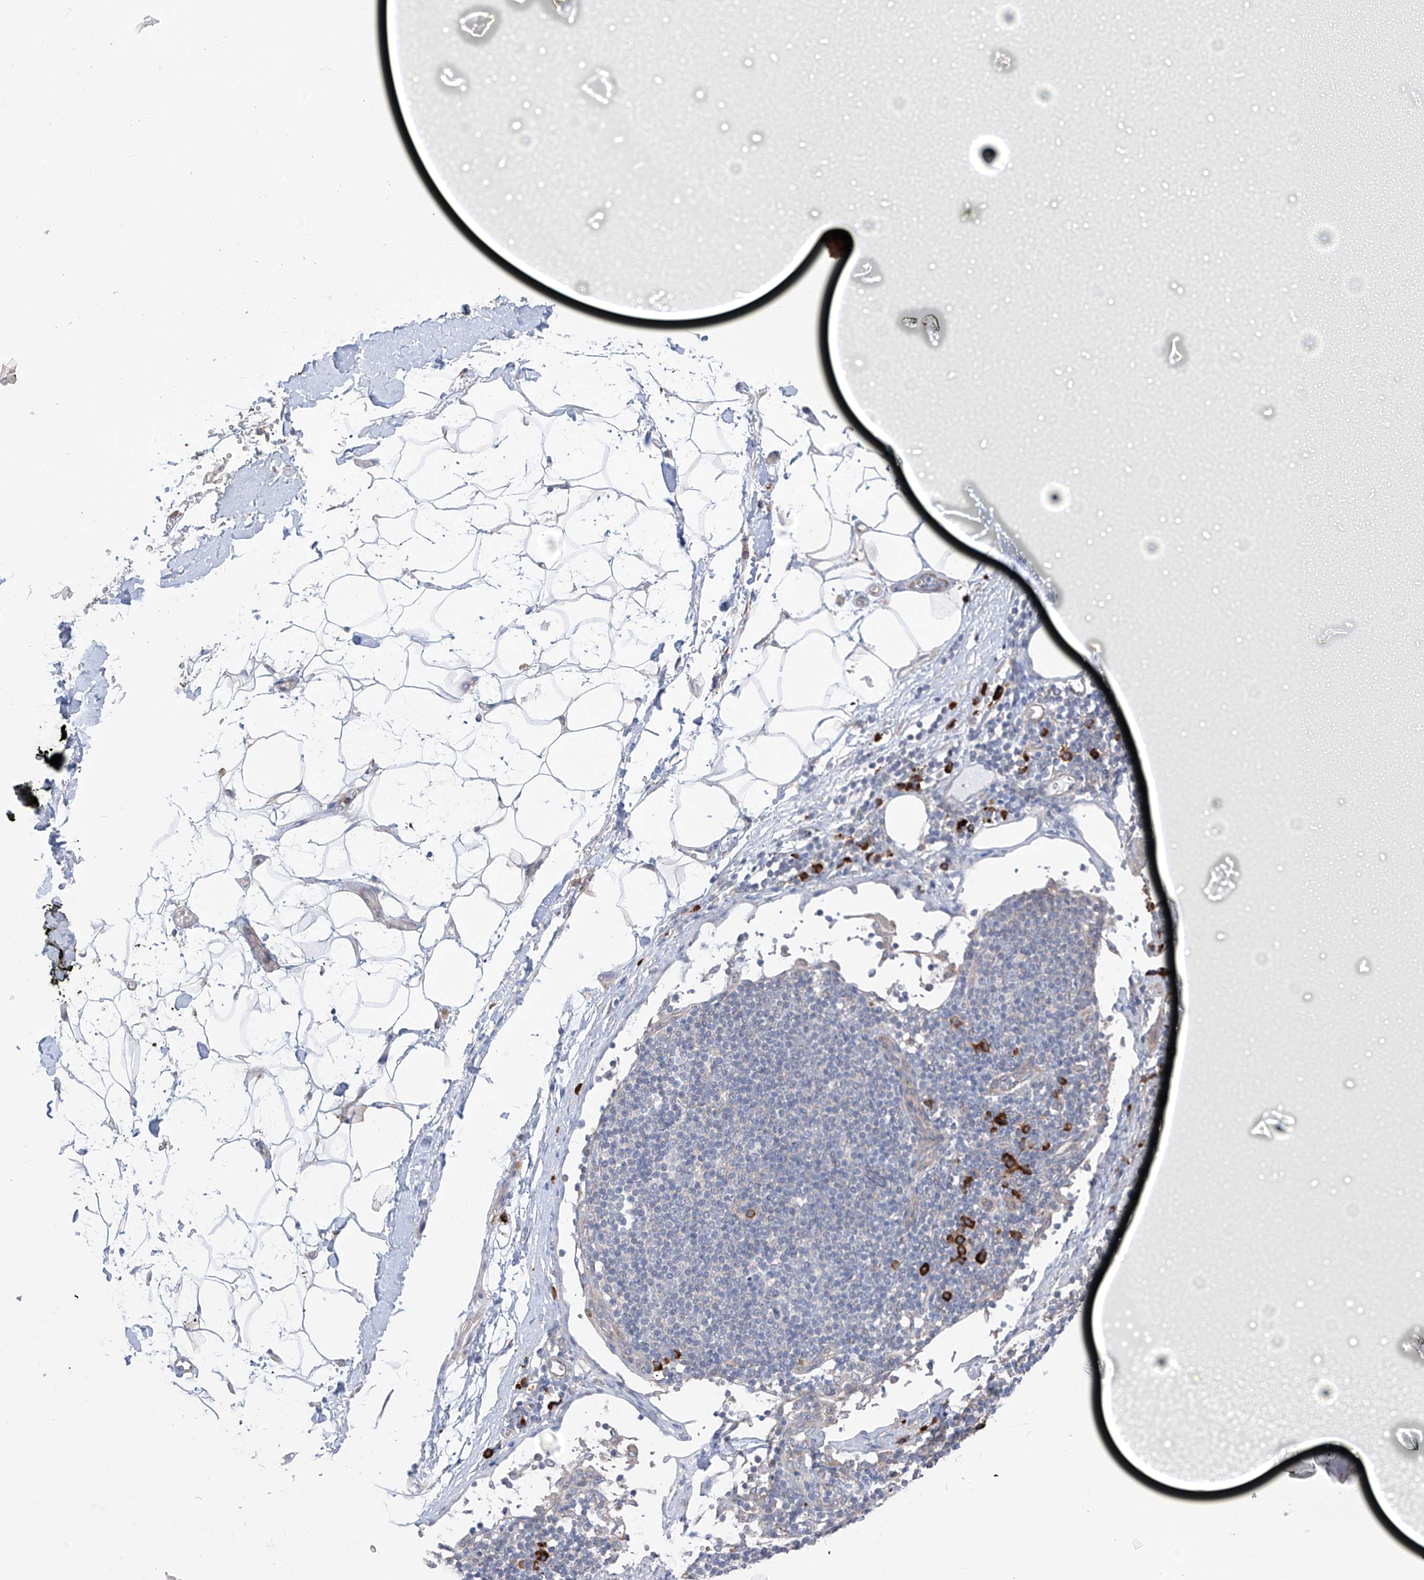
{"staining": {"intensity": "negative", "quantity": "none", "location": "none"}, "tissue": "adipose tissue", "cell_type": "Adipocytes", "image_type": "normal", "snomed": [{"axis": "morphology", "description": "Normal tissue, NOS"}, {"axis": "morphology", "description": "Adenocarcinoma, NOS"}, {"axis": "topography", "description": "Pancreas"}, {"axis": "topography", "description": "Peripheral nerve tissue"}], "caption": "High power microscopy histopathology image of an immunohistochemistry (IHC) histopathology image of benign adipose tissue, revealing no significant positivity in adipocytes. (DAB immunohistochemistry (IHC) visualized using brightfield microscopy, high magnification).", "gene": "REC8", "patient": {"sex": "male", "age": 59}}